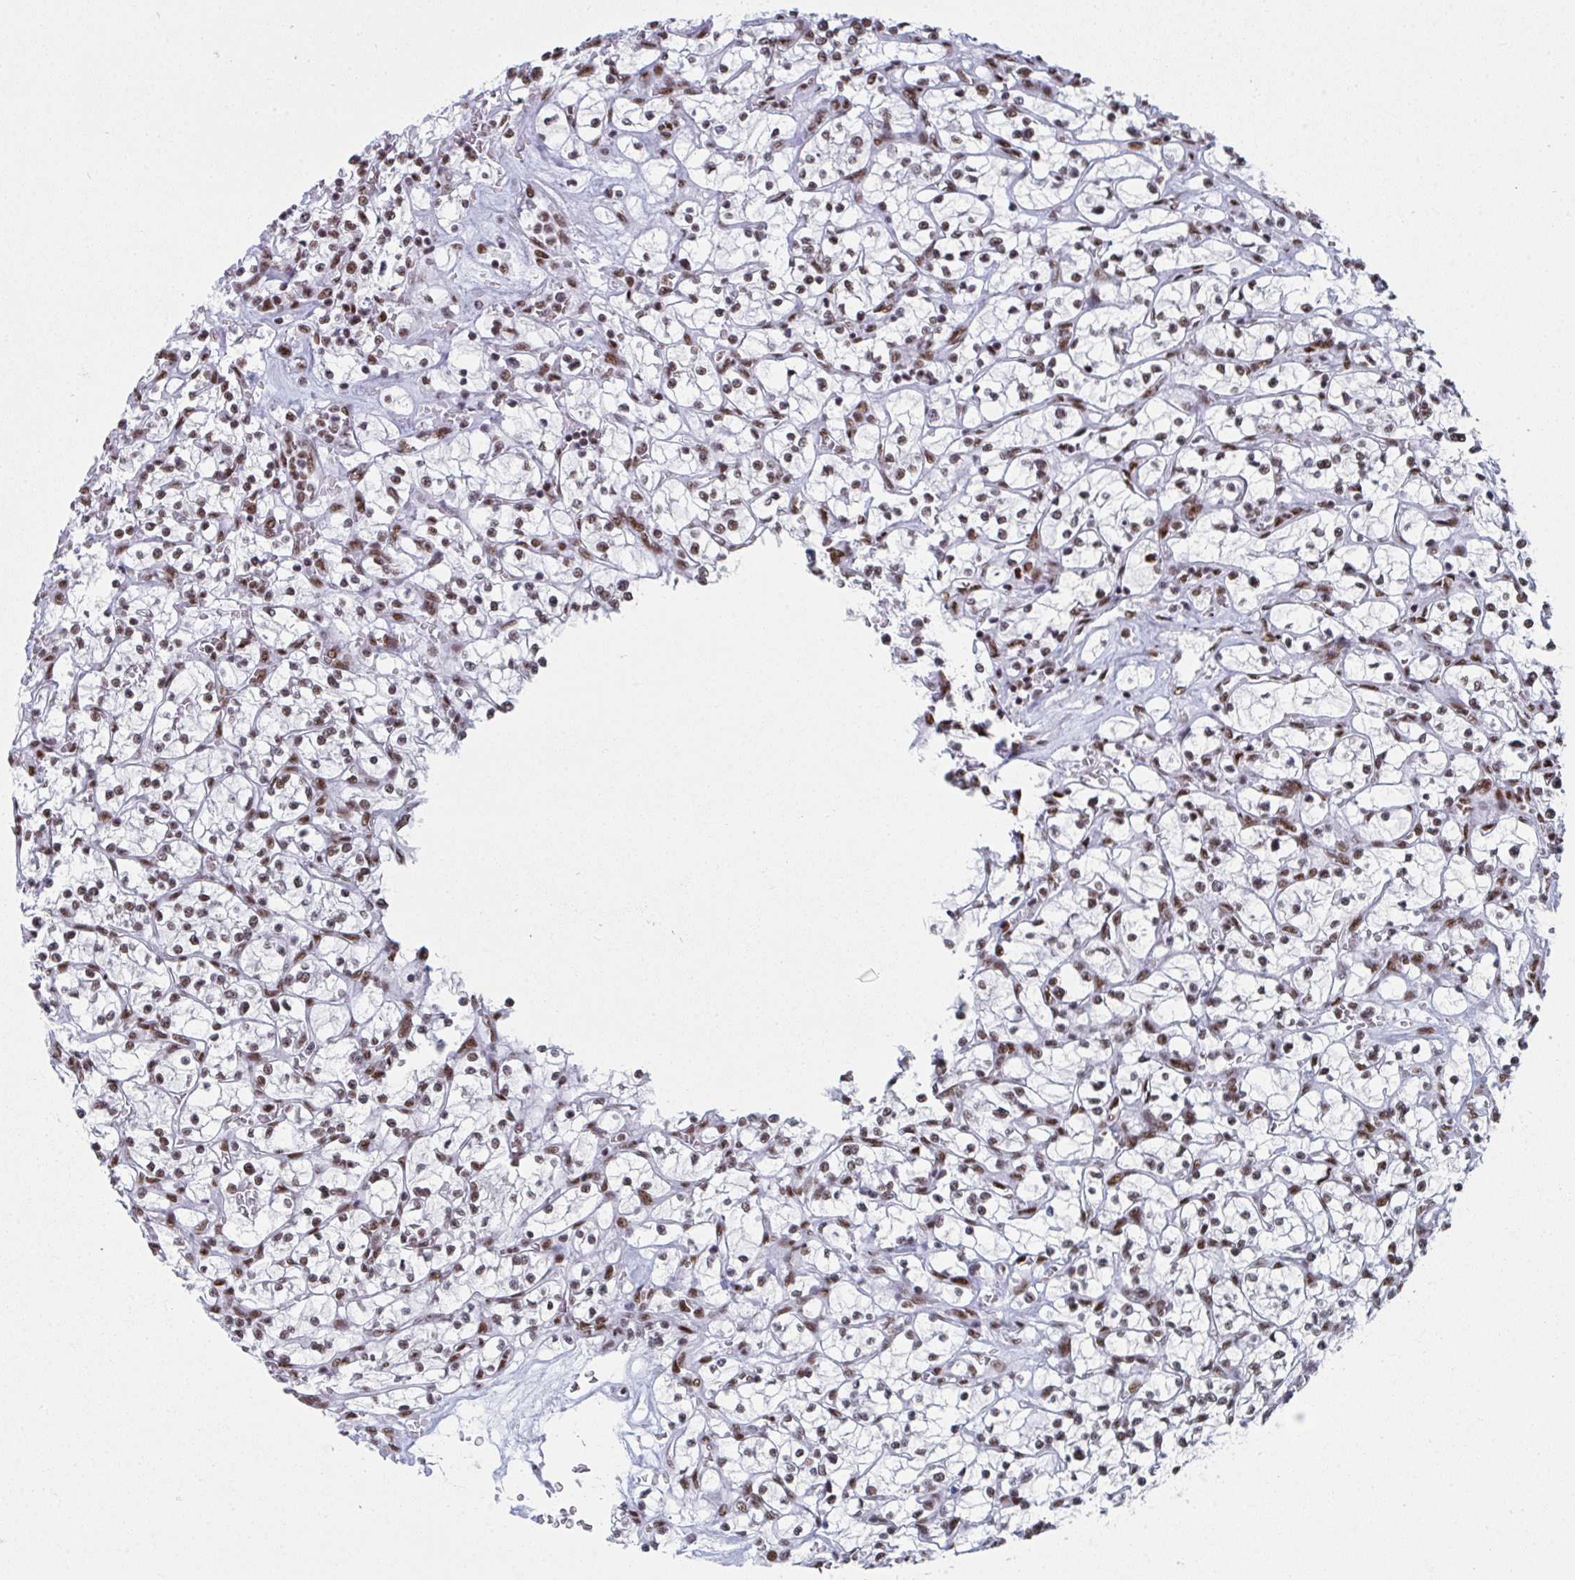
{"staining": {"intensity": "weak", "quantity": ">75%", "location": "nuclear"}, "tissue": "renal cancer", "cell_type": "Tumor cells", "image_type": "cancer", "snomed": [{"axis": "morphology", "description": "Adenocarcinoma, NOS"}, {"axis": "topography", "description": "Kidney"}], "caption": "Brown immunohistochemical staining in adenocarcinoma (renal) demonstrates weak nuclear expression in about >75% of tumor cells.", "gene": "SNRNP70", "patient": {"sex": "female", "age": 64}}